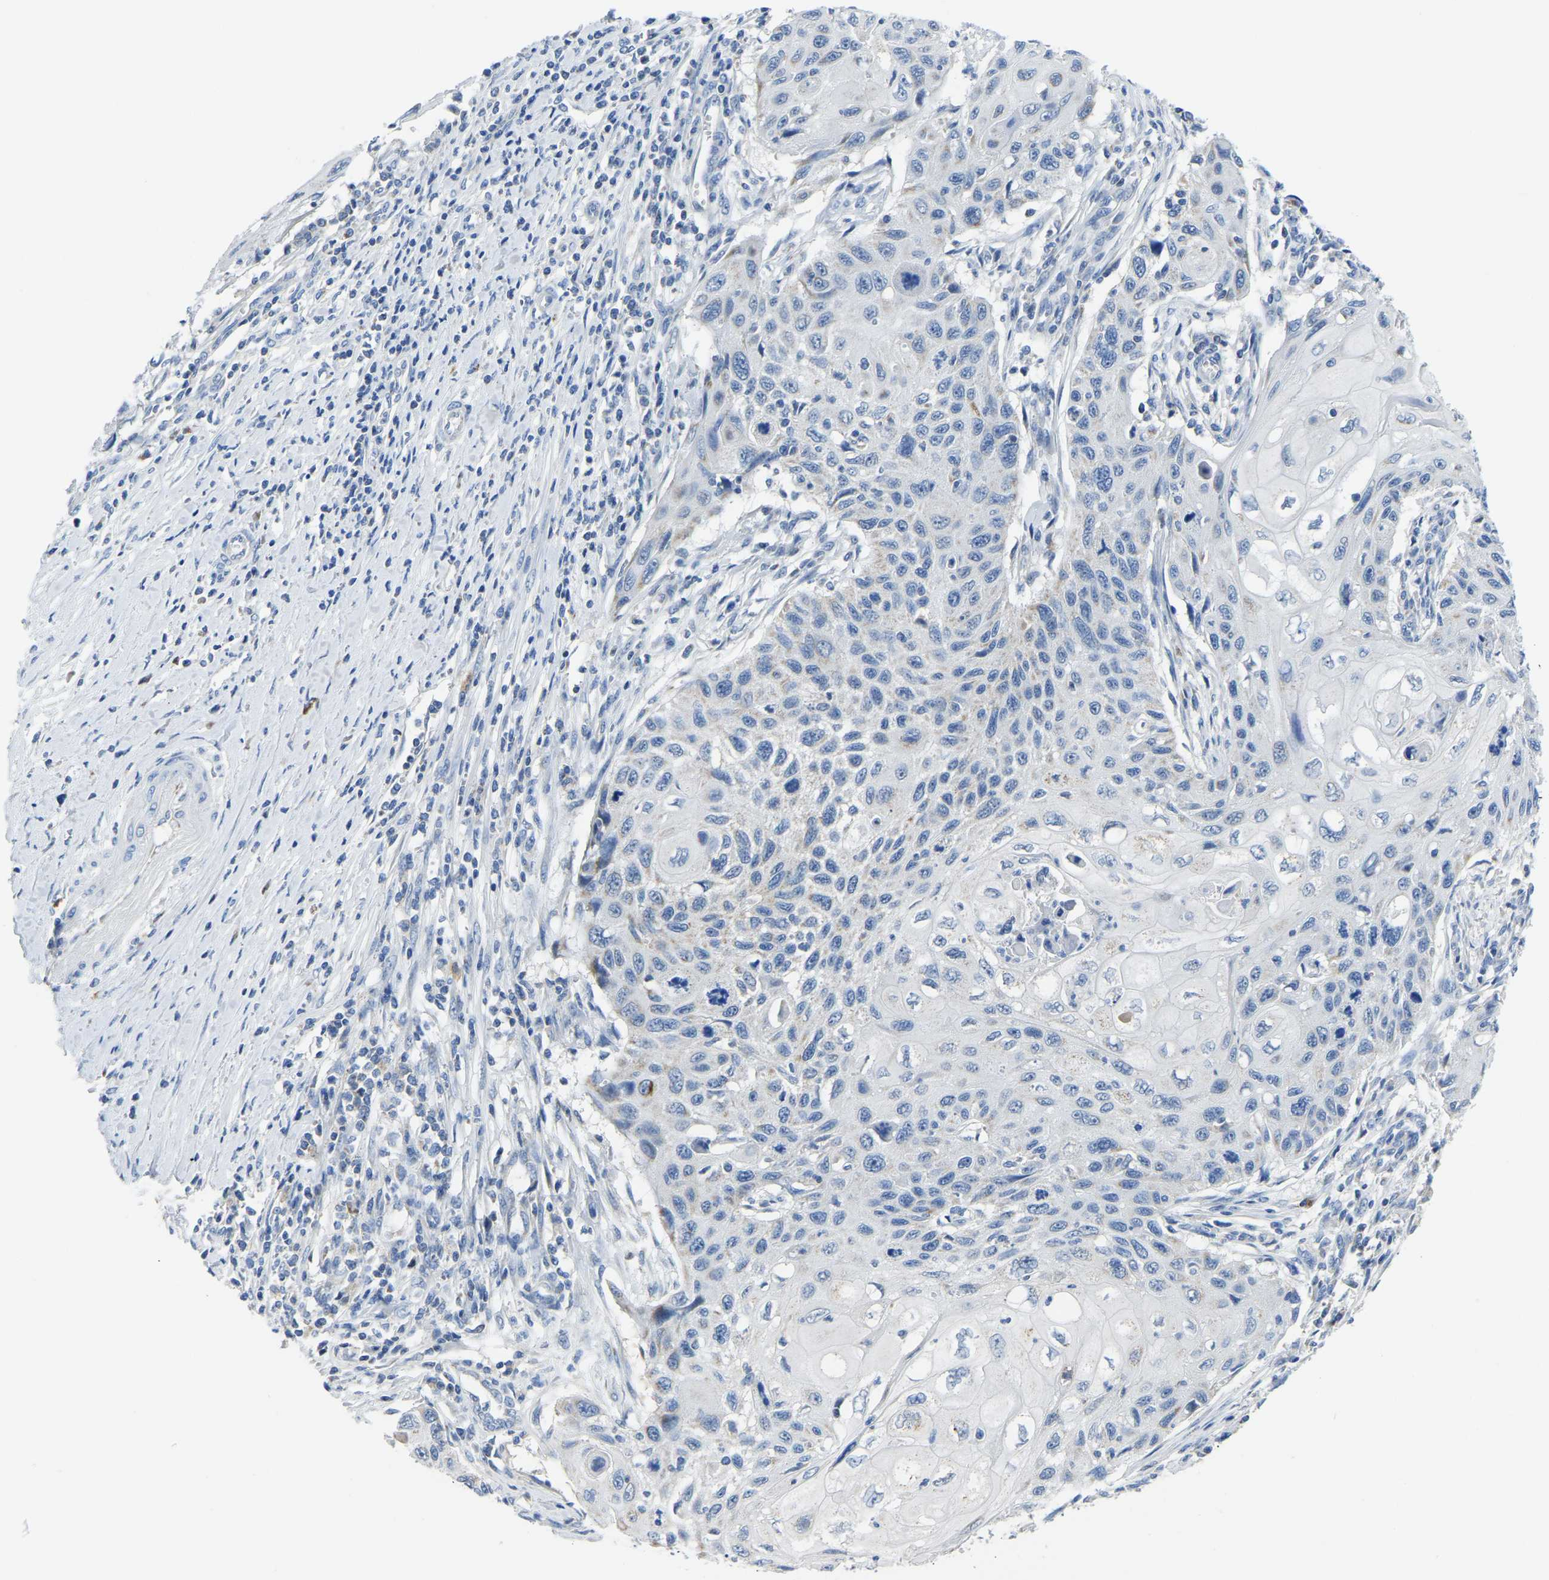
{"staining": {"intensity": "negative", "quantity": "none", "location": "none"}, "tissue": "cervical cancer", "cell_type": "Tumor cells", "image_type": "cancer", "snomed": [{"axis": "morphology", "description": "Squamous cell carcinoma, NOS"}, {"axis": "topography", "description": "Cervix"}], "caption": "Histopathology image shows no protein positivity in tumor cells of squamous cell carcinoma (cervical) tissue. (DAB IHC visualized using brightfield microscopy, high magnification).", "gene": "ETFA", "patient": {"sex": "female", "age": 70}}